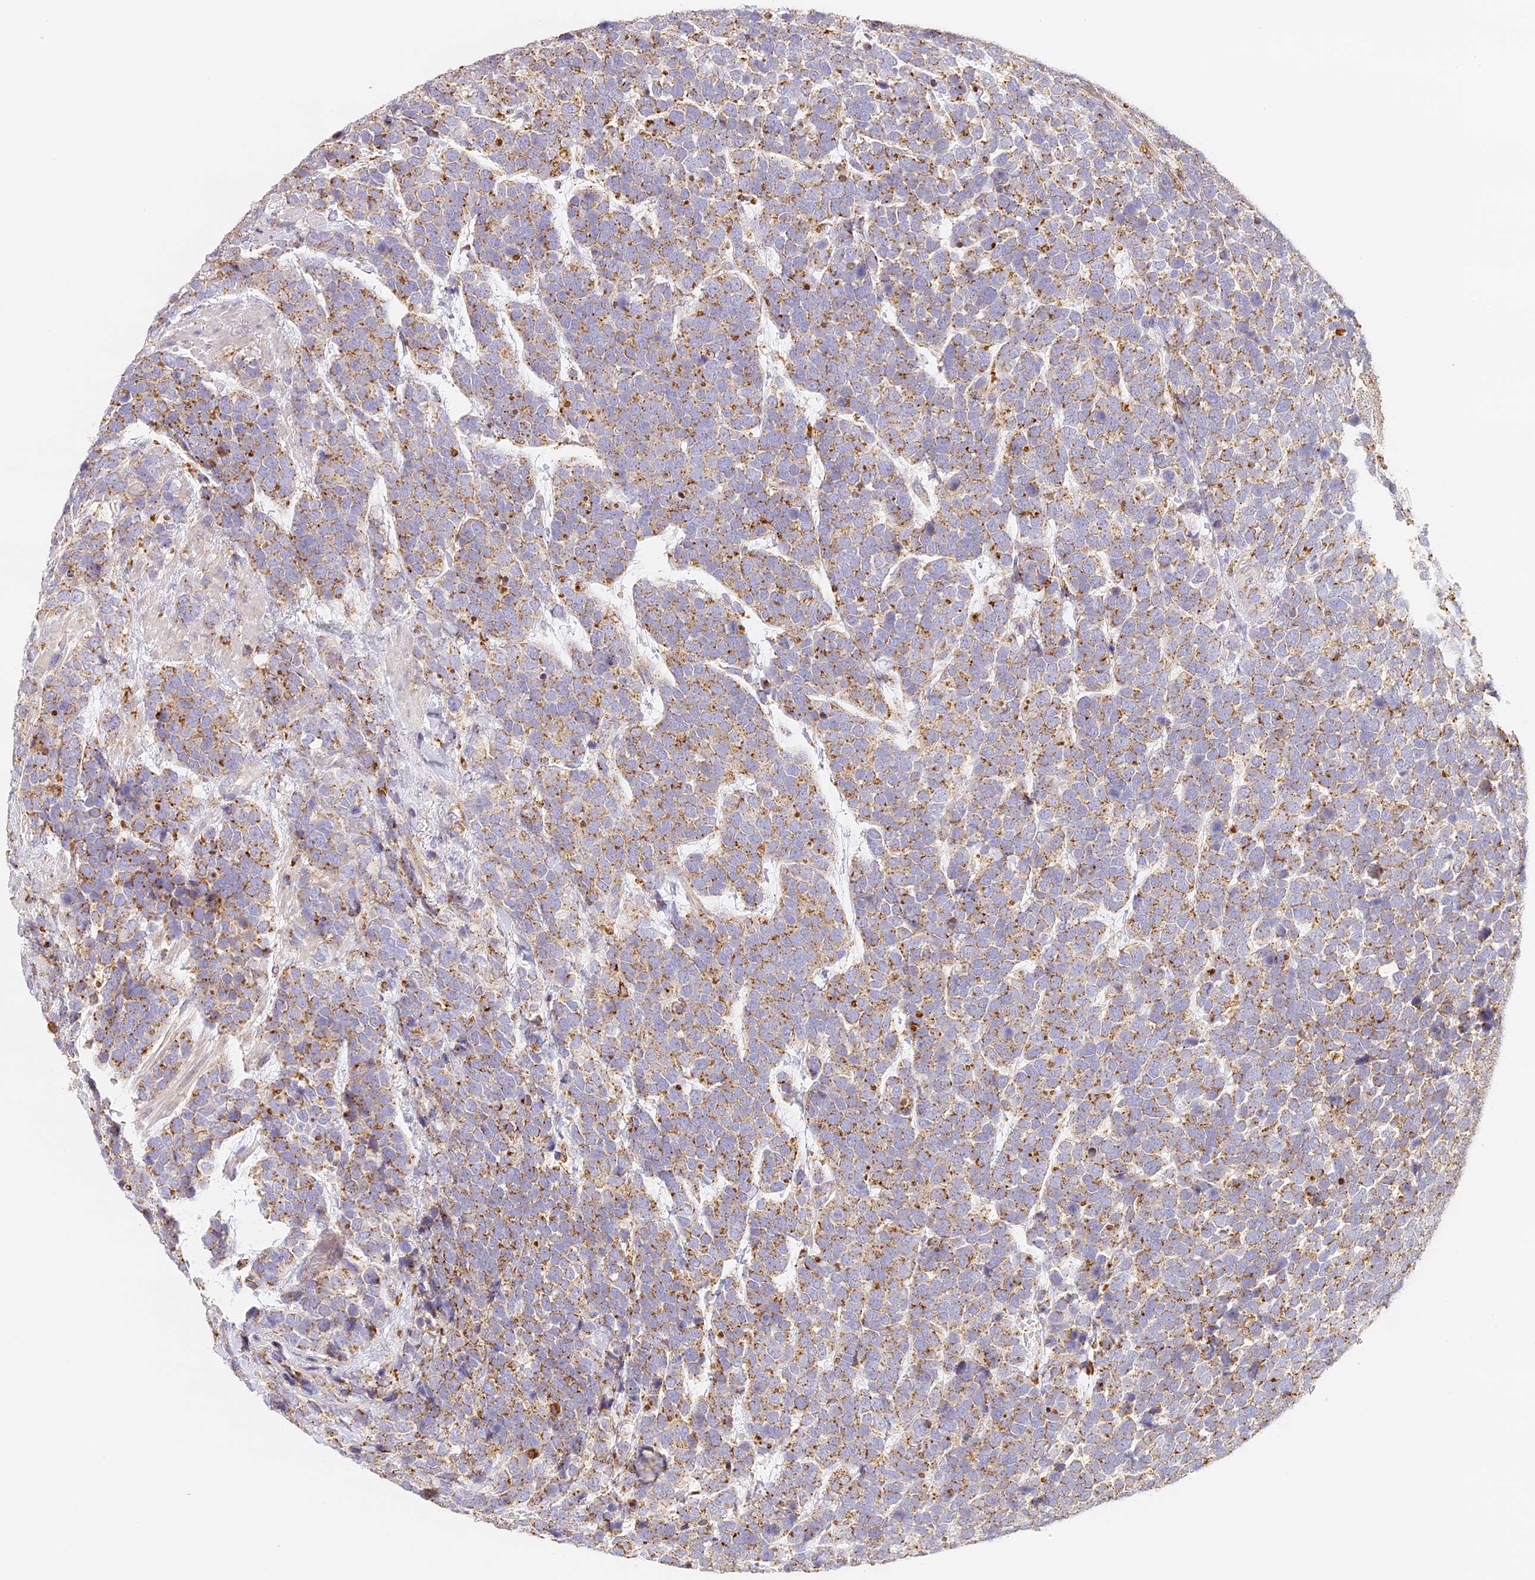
{"staining": {"intensity": "moderate", "quantity": ">75%", "location": "cytoplasmic/membranous"}, "tissue": "urothelial cancer", "cell_type": "Tumor cells", "image_type": "cancer", "snomed": [{"axis": "morphology", "description": "Urothelial carcinoma, High grade"}, {"axis": "topography", "description": "Urinary bladder"}], "caption": "Urothelial cancer stained with DAB immunohistochemistry reveals medium levels of moderate cytoplasmic/membranous positivity in about >75% of tumor cells.", "gene": "LAMP2", "patient": {"sex": "female", "age": 82}}